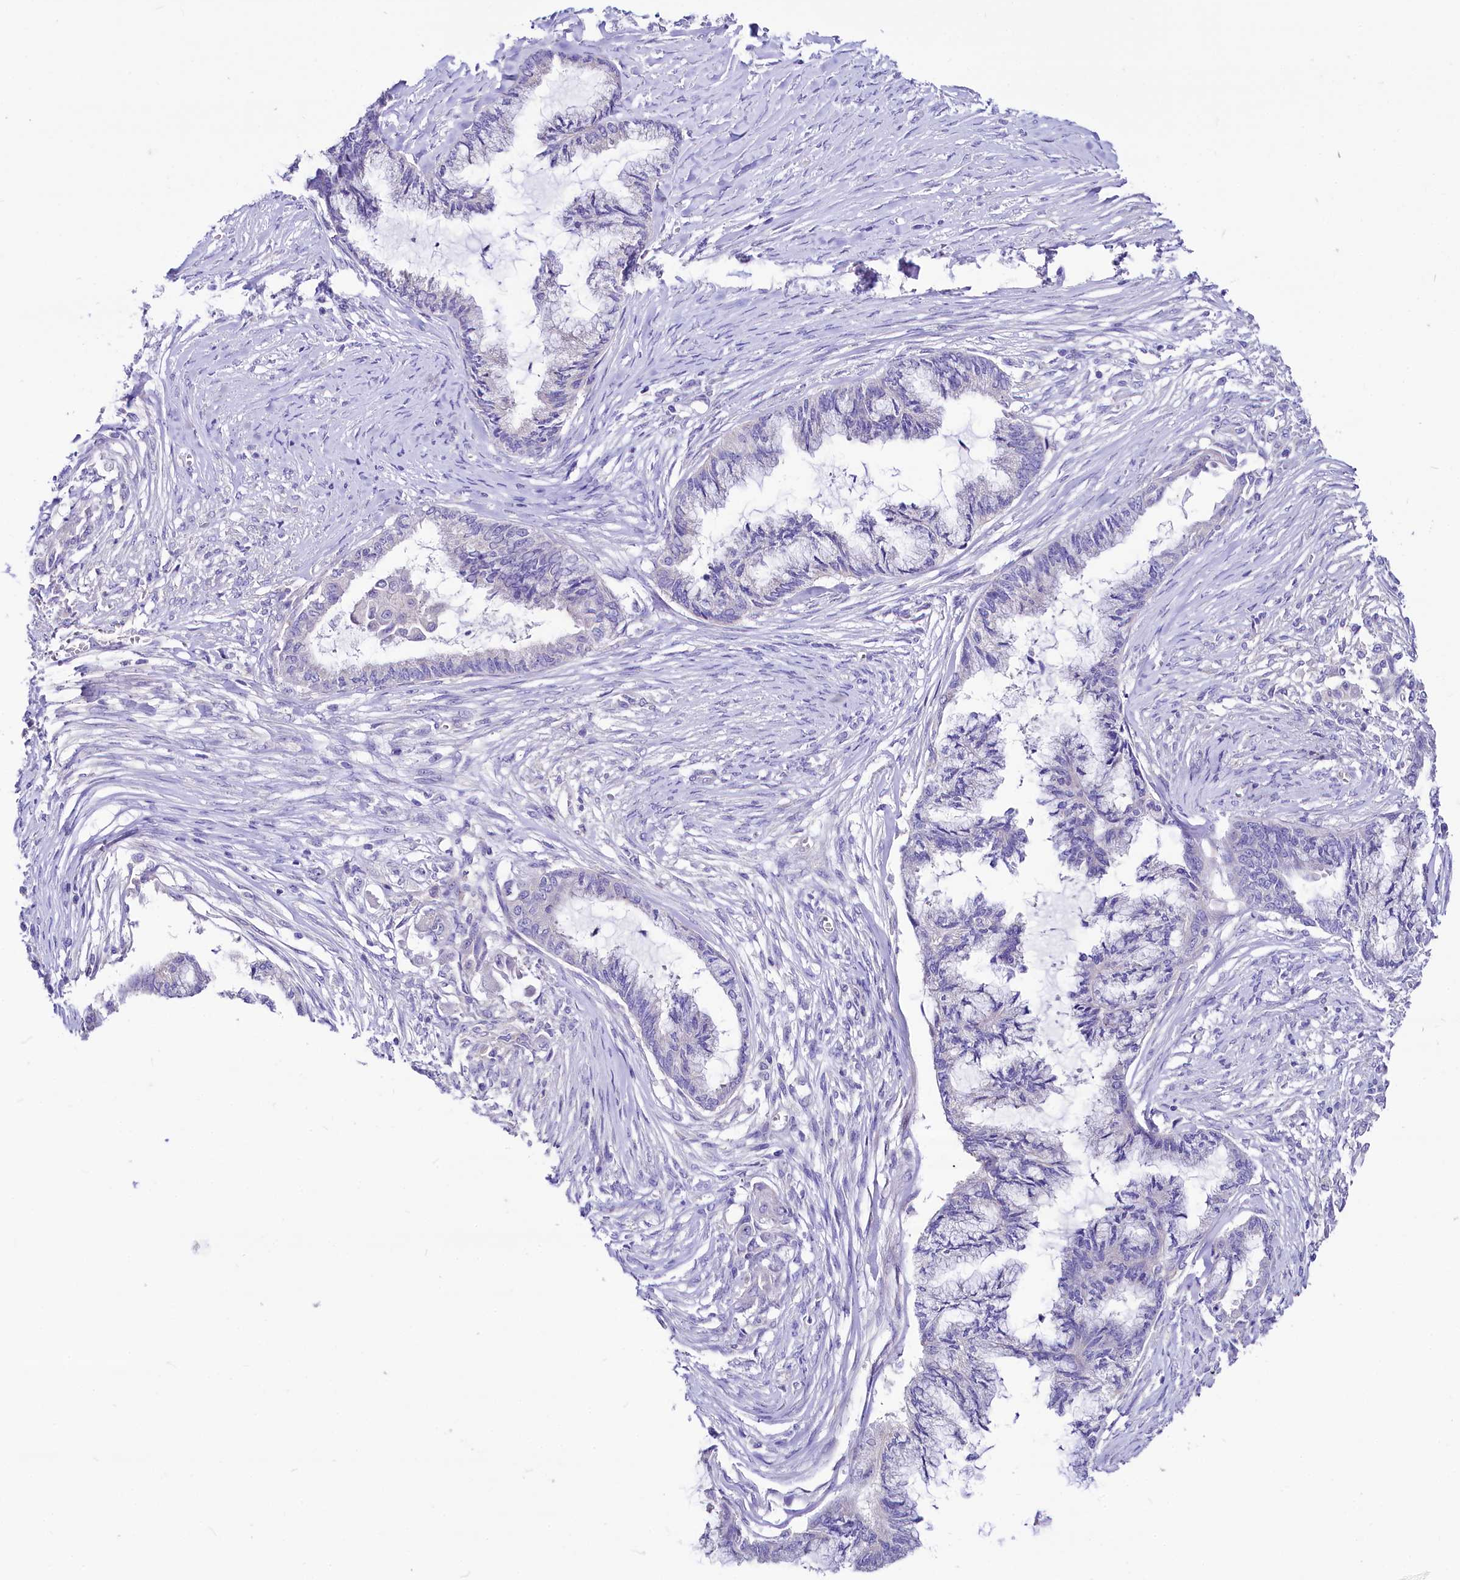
{"staining": {"intensity": "negative", "quantity": "none", "location": "none"}, "tissue": "endometrial cancer", "cell_type": "Tumor cells", "image_type": "cancer", "snomed": [{"axis": "morphology", "description": "Adenocarcinoma, NOS"}, {"axis": "topography", "description": "Endometrium"}], "caption": "Micrograph shows no protein expression in tumor cells of endometrial cancer tissue.", "gene": "ABHD5", "patient": {"sex": "female", "age": 86}}